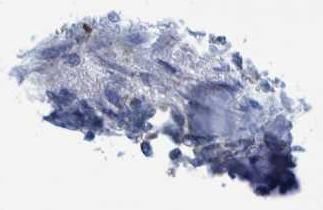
{"staining": {"intensity": "moderate", "quantity": ">75%", "location": "cytoplasmic/membranous"}, "tissue": "cervical cancer", "cell_type": "Tumor cells", "image_type": "cancer", "snomed": [{"axis": "morphology", "description": "Squamous cell carcinoma, NOS"}, {"axis": "topography", "description": "Cervix"}], "caption": "High-magnification brightfield microscopy of squamous cell carcinoma (cervical) stained with DAB (brown) and counterstained with hematoxylin (blue). tumor cells exhibit moderate cytoplasmic/membranous expression is present in approximately>75% of cells.", "gene": "MRPS7", "patient": {"sex": "female", "age": 63}}